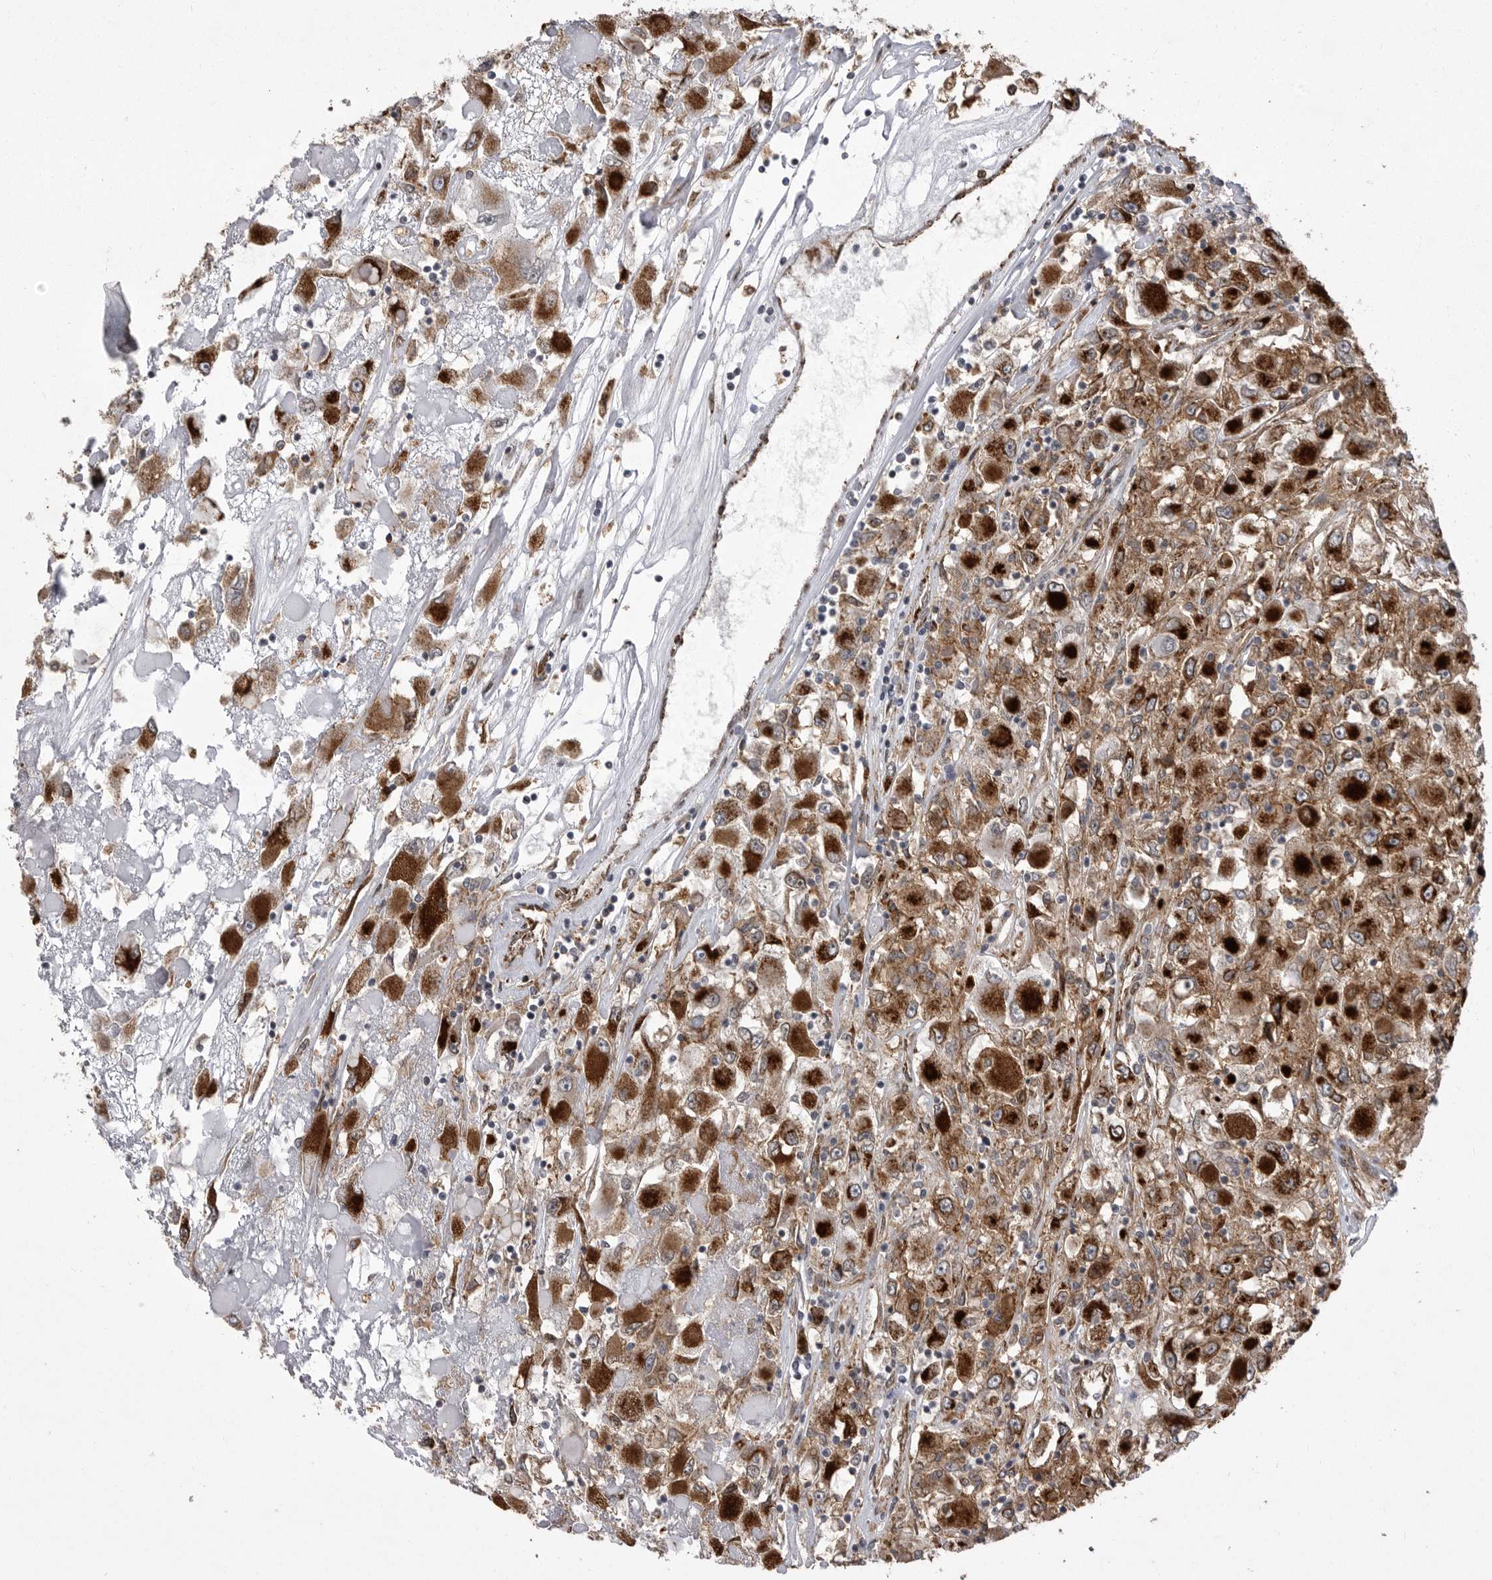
{"staining": {"intensity": "strong", "quantity": ">75%", "location": "cytoplasmic/membranous"}, "tissue": "renal cancer", "cell_type": "Tumor cells", "image_type": "cancer", "snomed": [{"axis": "morphology", "description": "Adenocarcinoma, NOS"}, {"axis": "topography", "description": "Kidney"}], "caption": "An image of renal cancer (adenocarcinoma) stained for a protein shows strong cytoplasmic/membranous brown staining in tumor cells. (Brightfield microscopy of DAB IHC at high magnification).", "gene": "ABL1", "patient": {"sex": "female", "age": 52}}